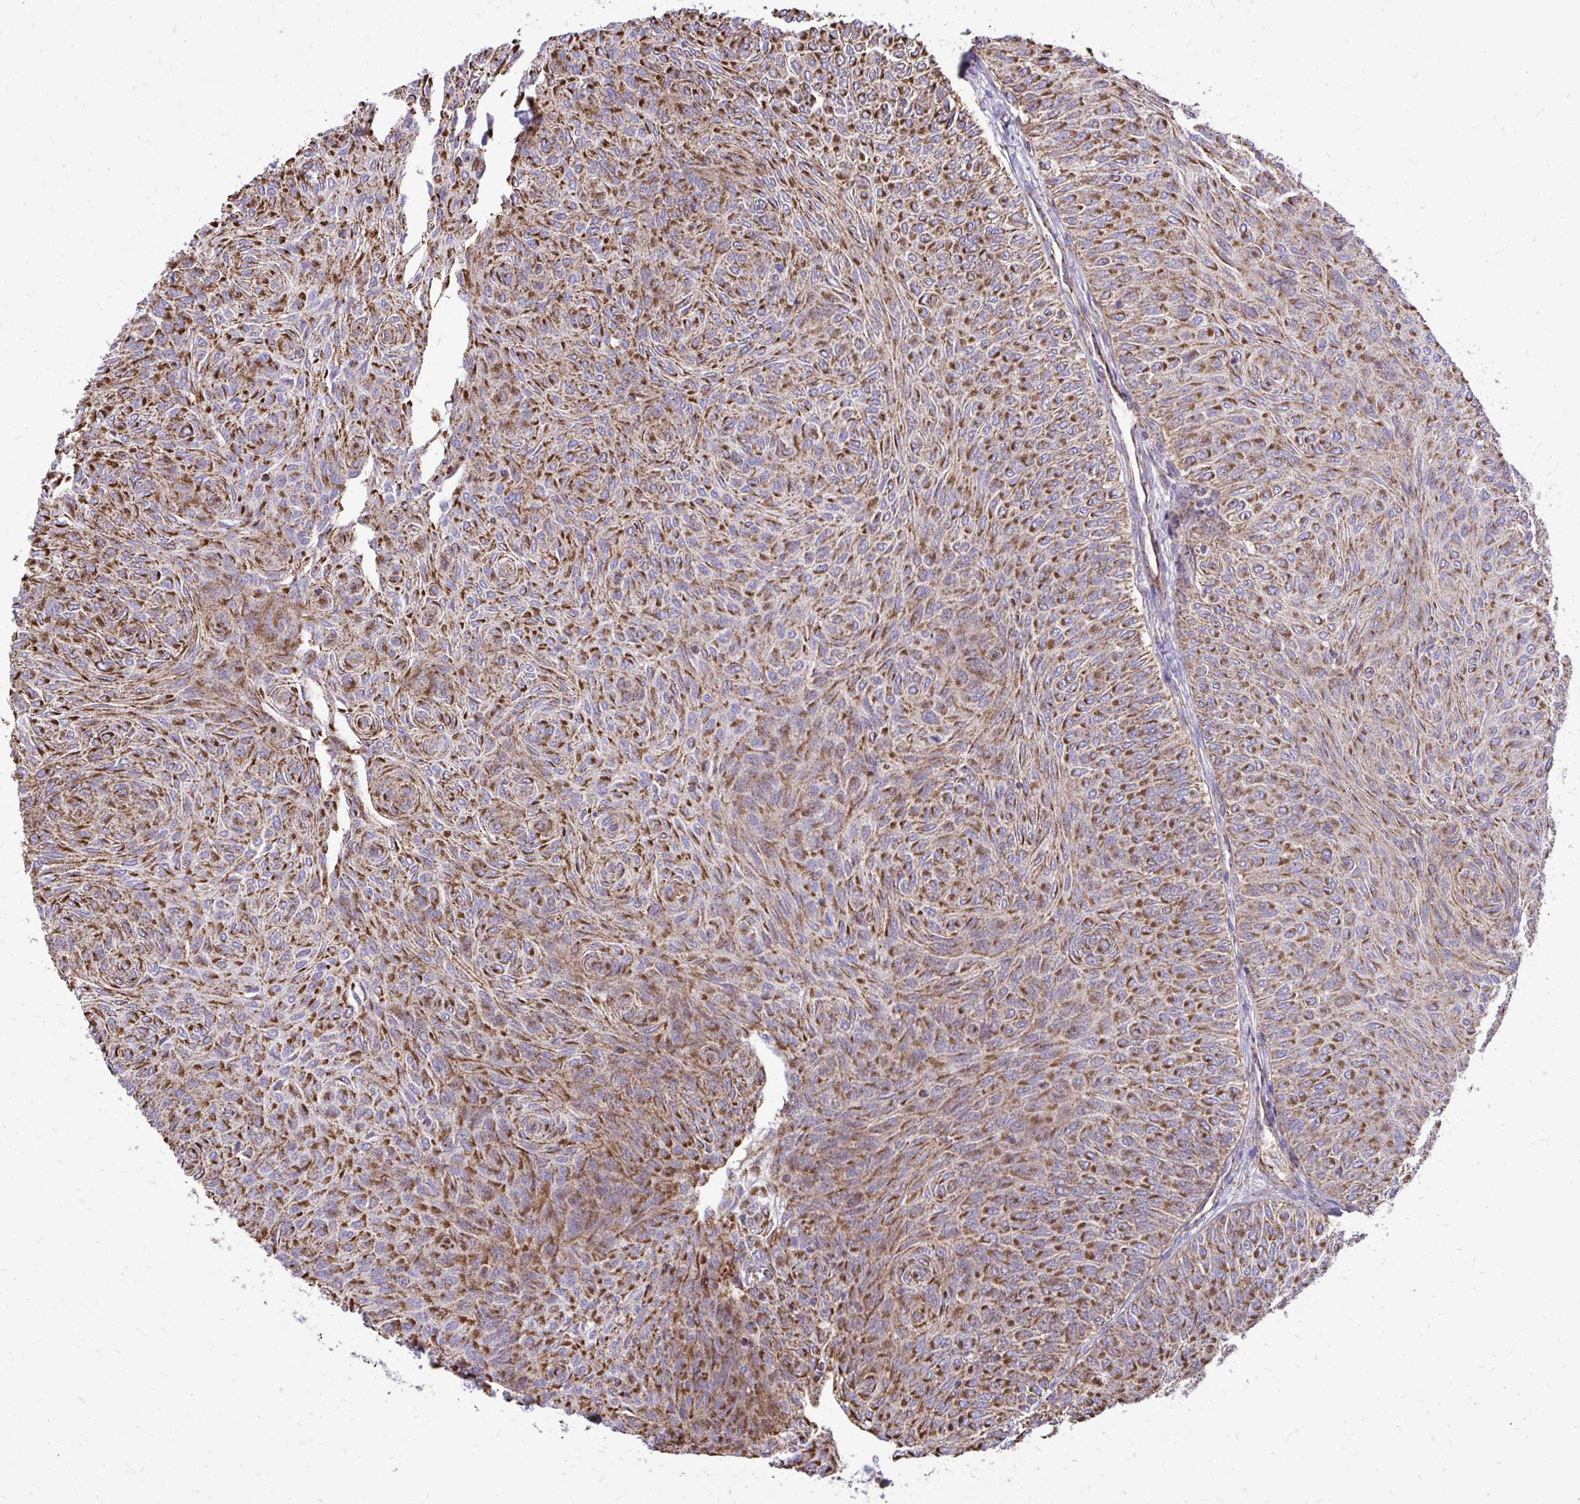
{"staining": {"intensity": "moderate", "quantity": ">75%", "location": "cytoplasmic/membranous"}, "tissue": "urothelial cancer", "cell_type": "Tumor cells", "image_type": "cancer", "snomed": [{"axis": "morphology", "description": "Urothelial carcinoma, Low grade"}, {"axis": "topography", "description": "Urinary bladder"}], "caption": "Urothelial carcinoma (low-grade) stained with a brown dye exhibits moderate cytoplasmic/membranous positive staining in approximately >75% of tumor cells.", "gene": "UBE2C", "patient": {"sex": "male", "age": 78}}